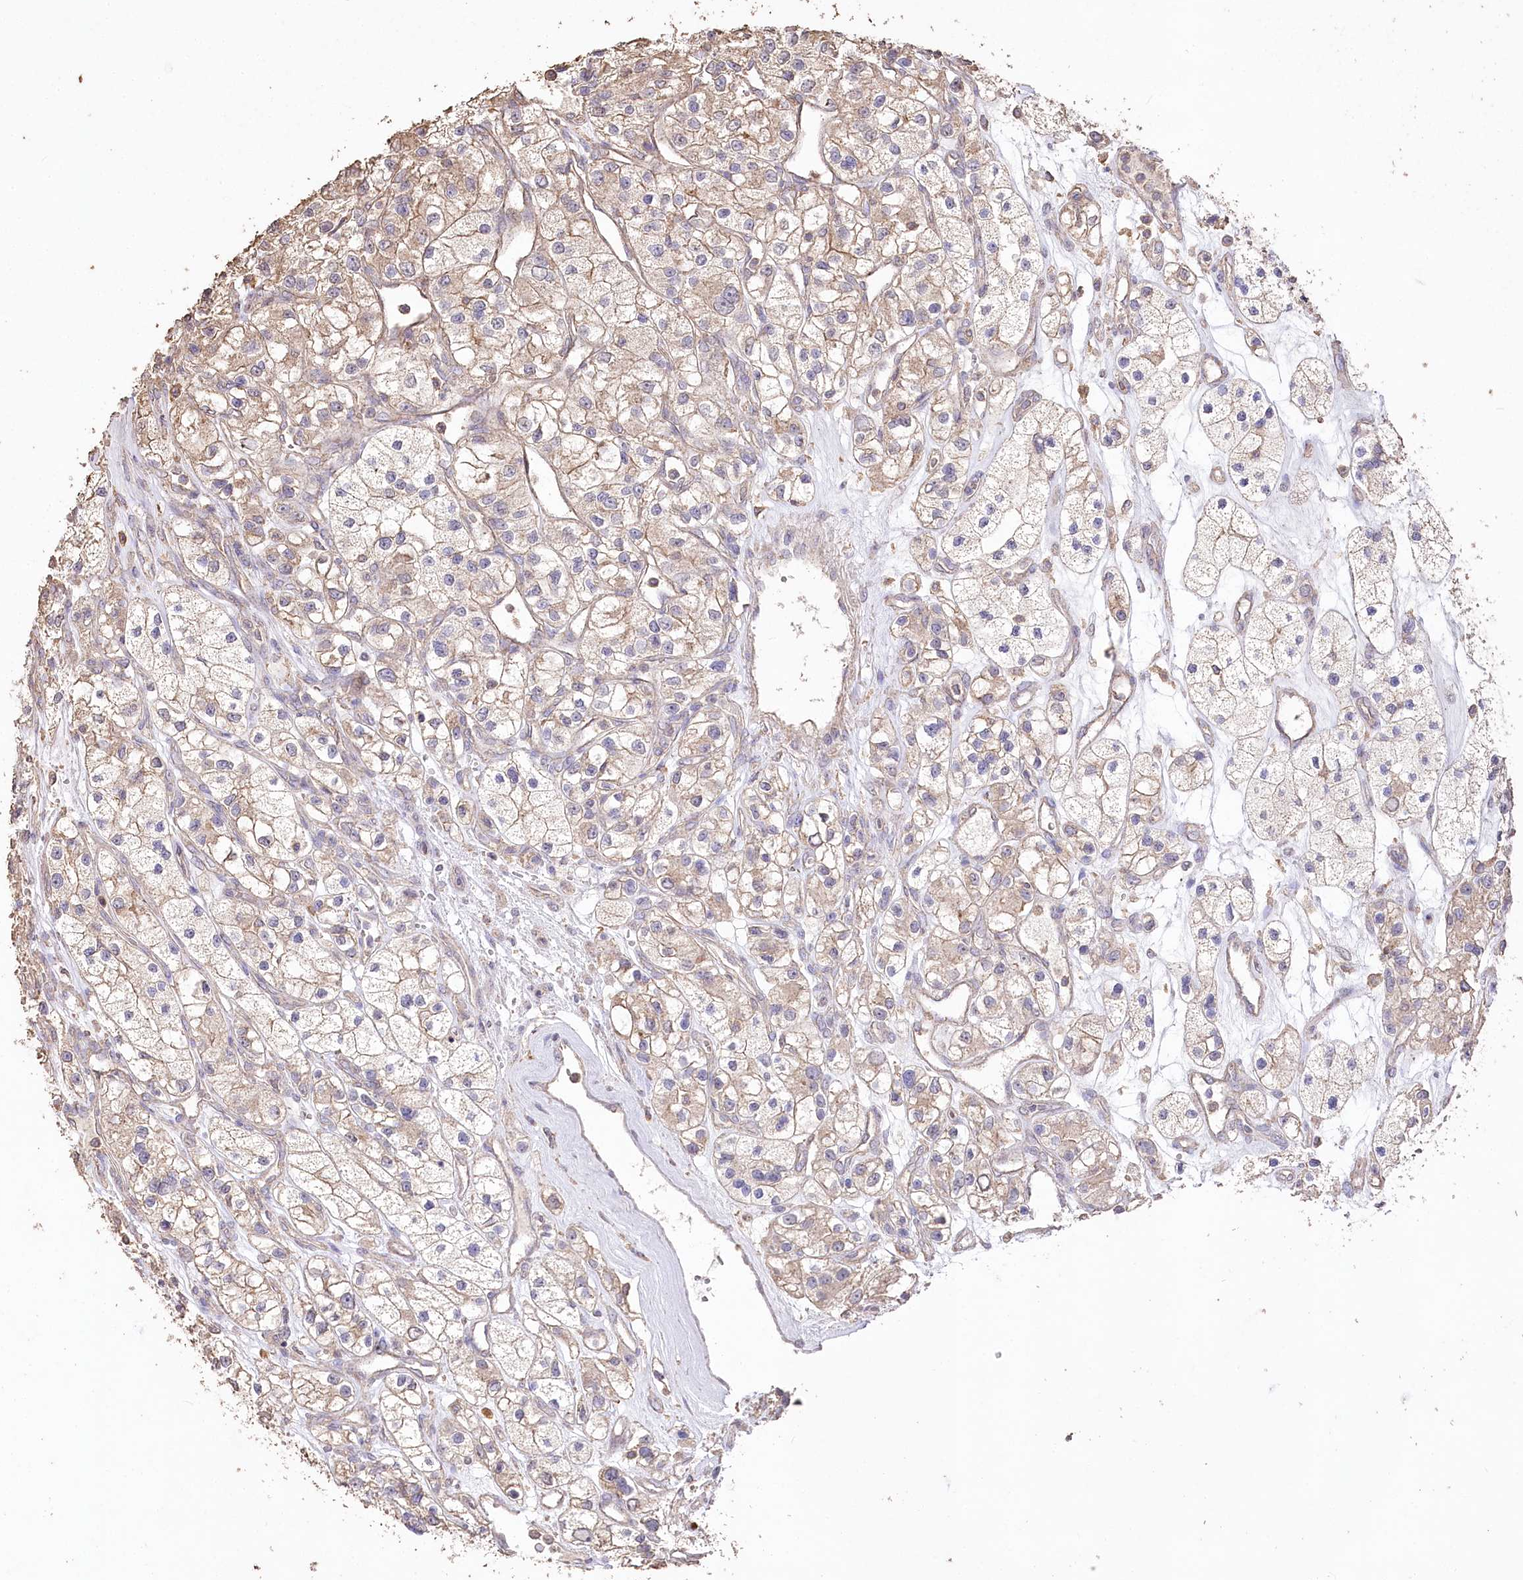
{"staining": {"intensity": "weak", "quantity": ">75%", "location": "cytoplasmic/membranous"}, "tissue": "renal cancer", "cell_type": "Tumor cells", "image_type": "cancer", "snomed": [{"axis": "morphology", "description": "Adenocarcinoma, NOS"}, {"axis": "topography", "description": "Kidney"}], "caption": "A brown stain highlights weak cytoplasmic/membranous positivity of a protein in human renal cancer tumor cells. Using DAB (brown) and hematoxylin (blue) stains, captured at high magnification using brightfield microscopy.", "gene": "IREB2", "patient": {"sex": "female", "age": 57}}